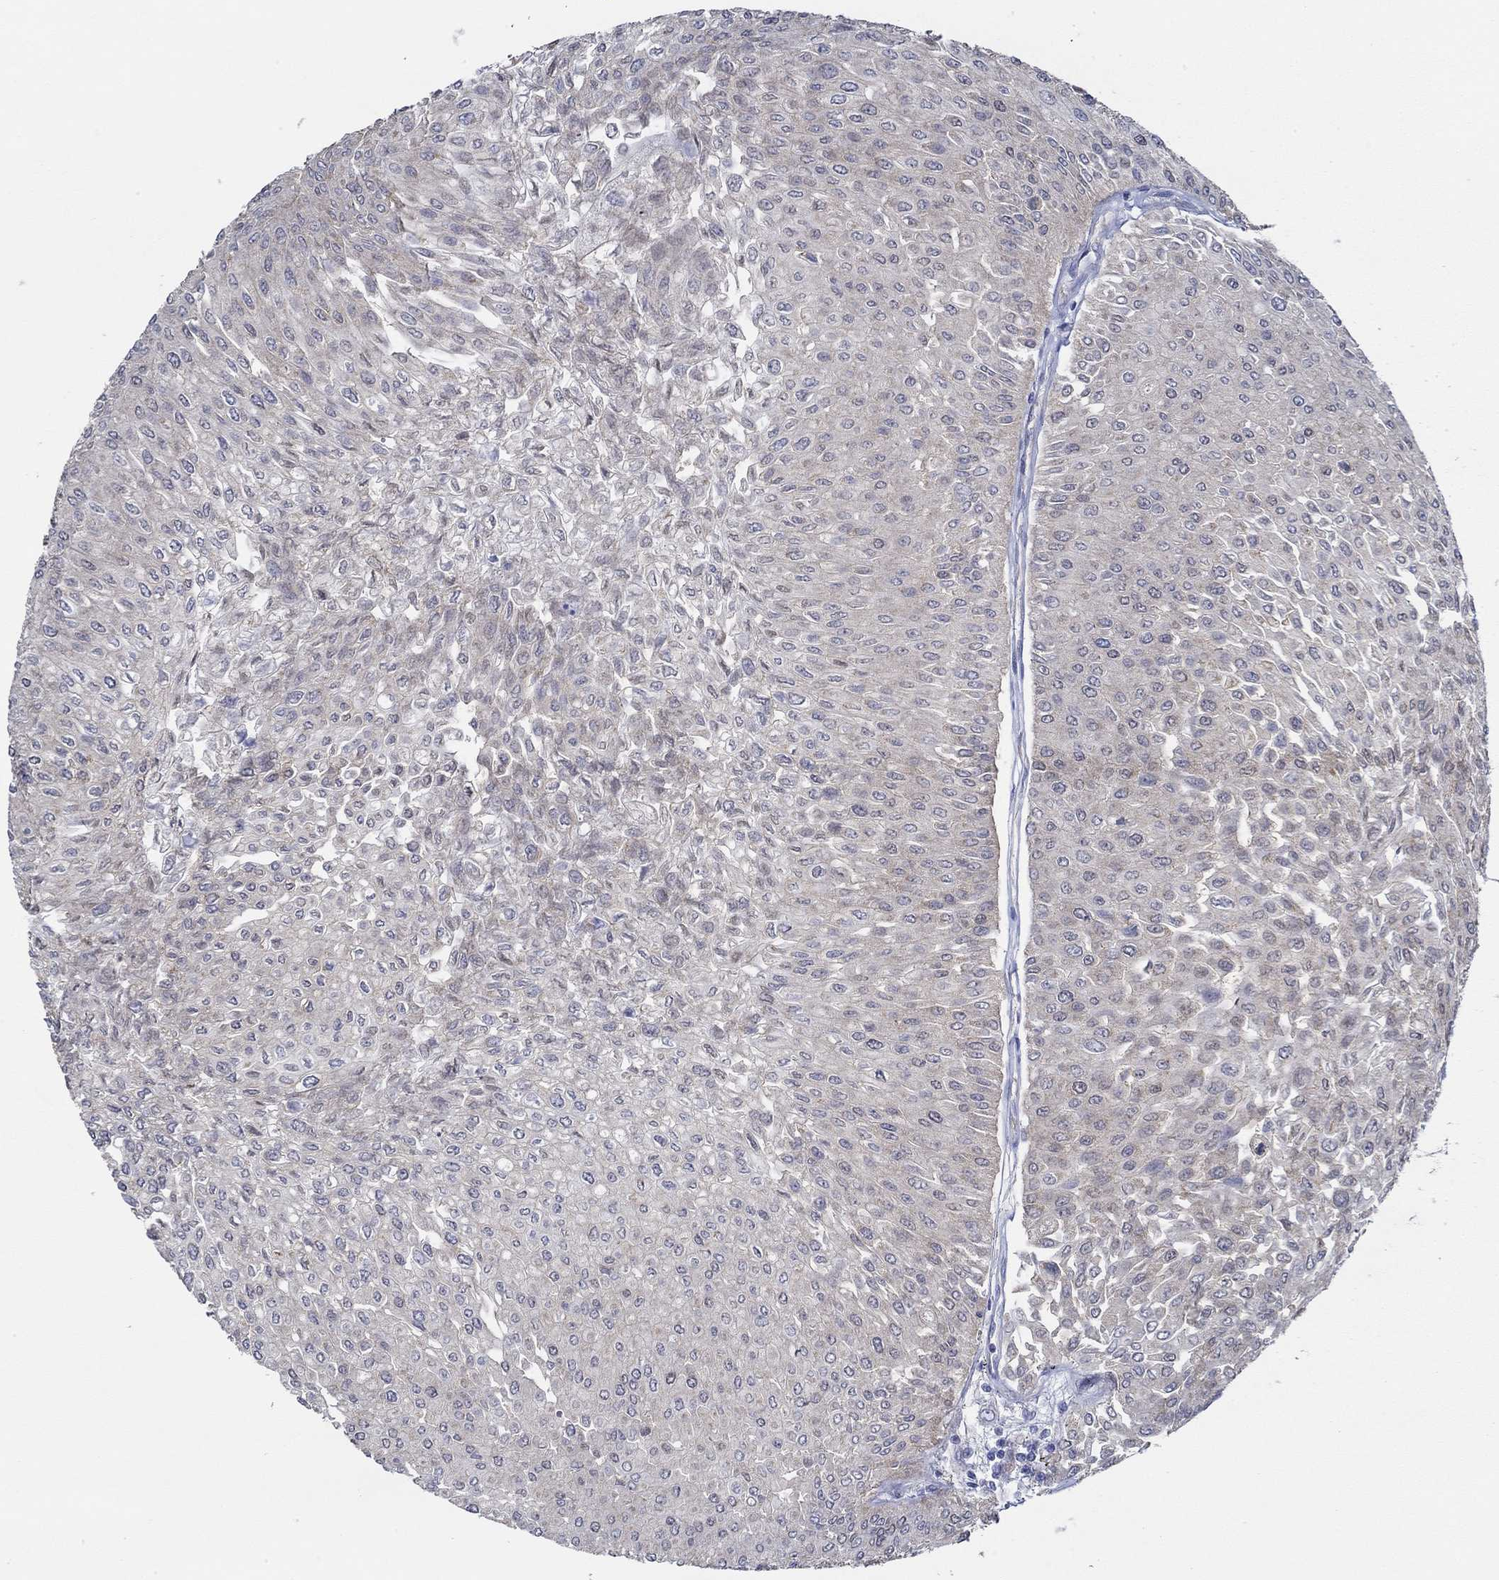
{"staining": {"intensity": "negative", "quantity": "none", "location": "none"}, "tissue": "urothelial cancer", "cell_type": "Tumor cells", "image_type": "cancer", "snomed": [{"axis": "morphology", "description": "Urothelial carcinoma, Low grade"}, {"axis": "topography", "description": "Urinary bladder"}], "caption": "This is a photomicrograph of IHC staining of low-grade urothelial carcinoma, which shows no positivity in tumor cells.", "gene": "SLC27A3", "patient": {"sex": "male", "age": 67}}